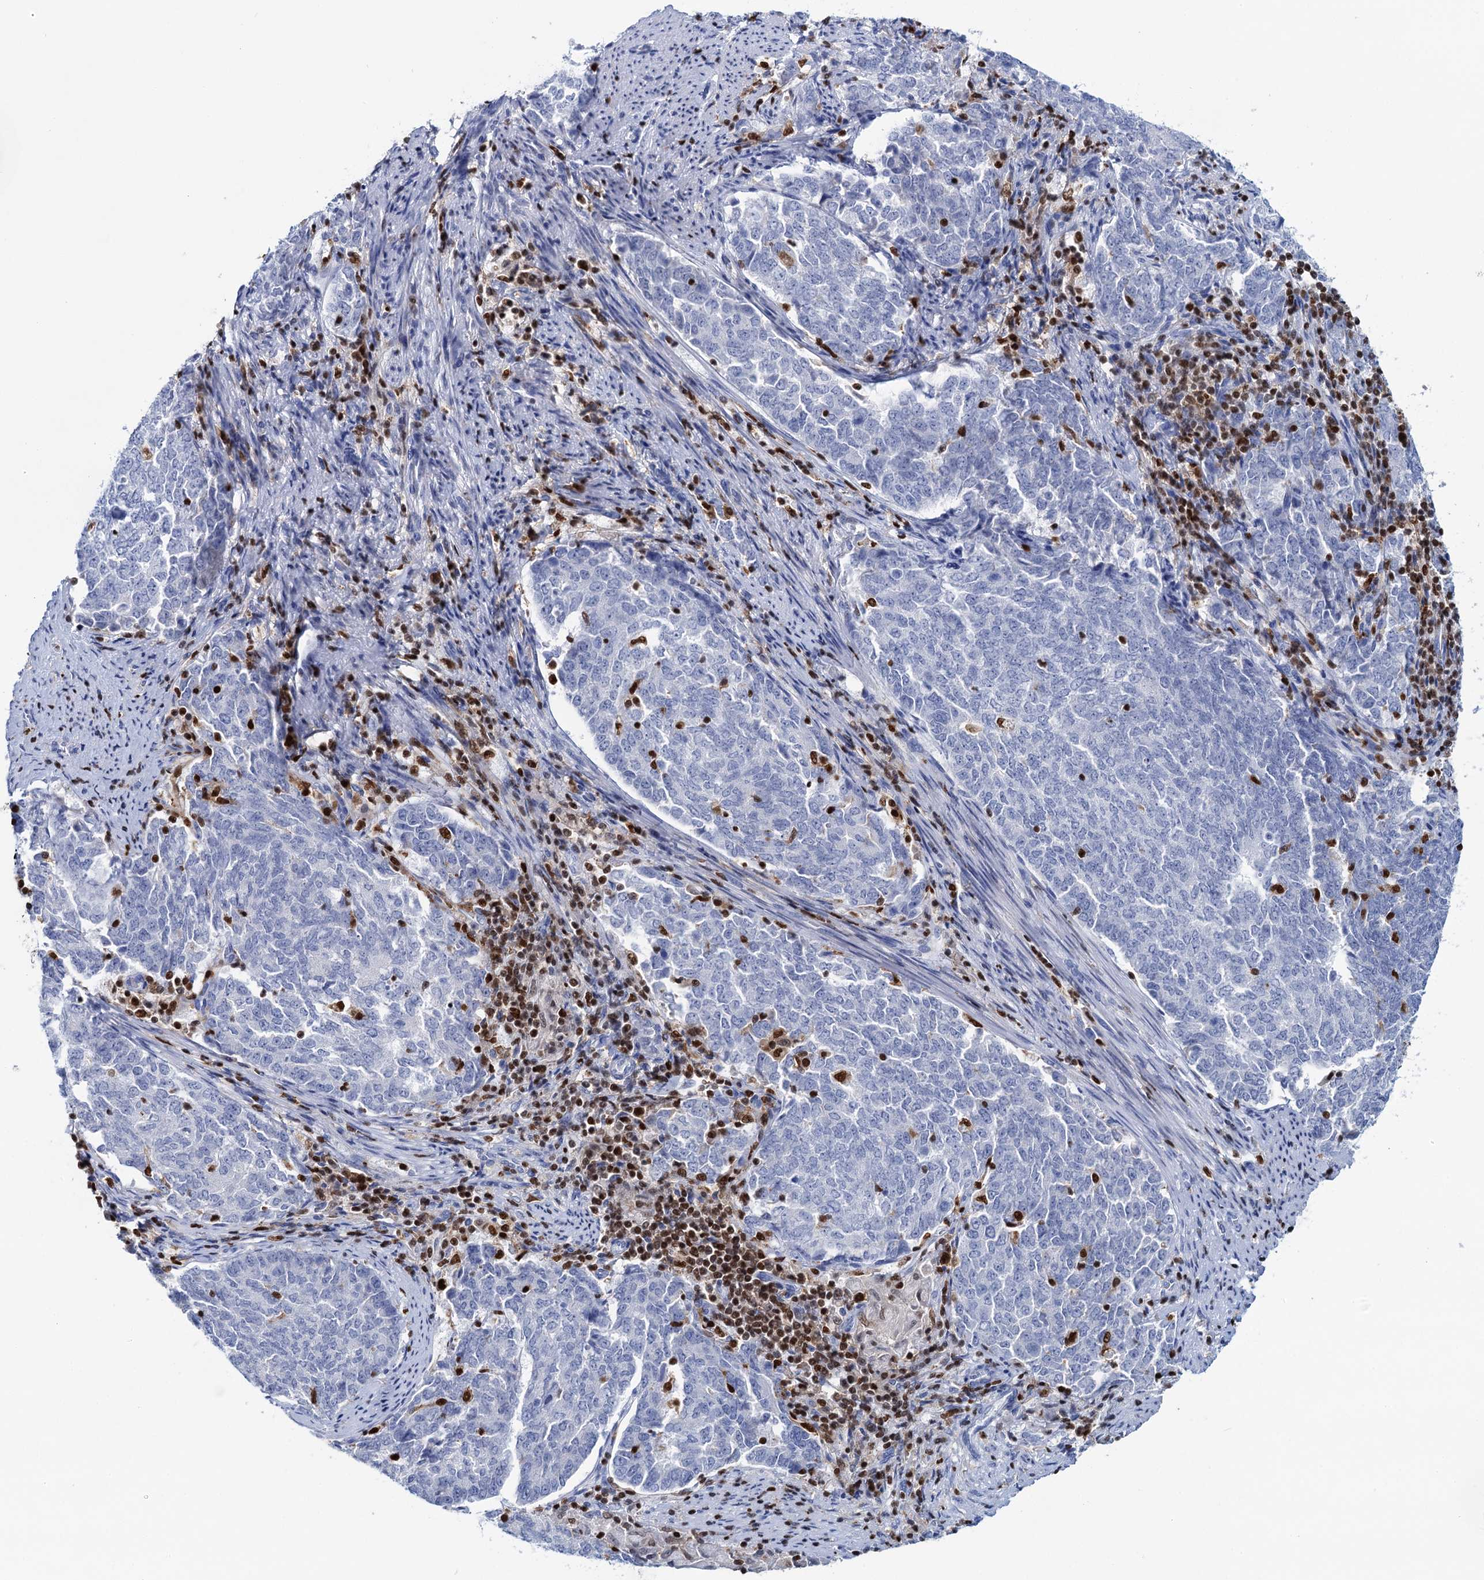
{"staining": {"intensity": "negative", "quantity": "none", "location": "none"}, "tissue": "endometrial cancer", "cell_type": "Tumor cells", "image_type": "cancer", "snomed": [{"axis": "morphology", "description": "Adenocarcinoma, NOS"}, {"axis": "topography", "description": "Endometrium"}], "caption": "The IHC histopathology image has no significant positivity in tumor cells of adenocarcinoma (endometrial) tissue.", "gene": "CELF2", "patient": {"sex": "female", "age": 80}}